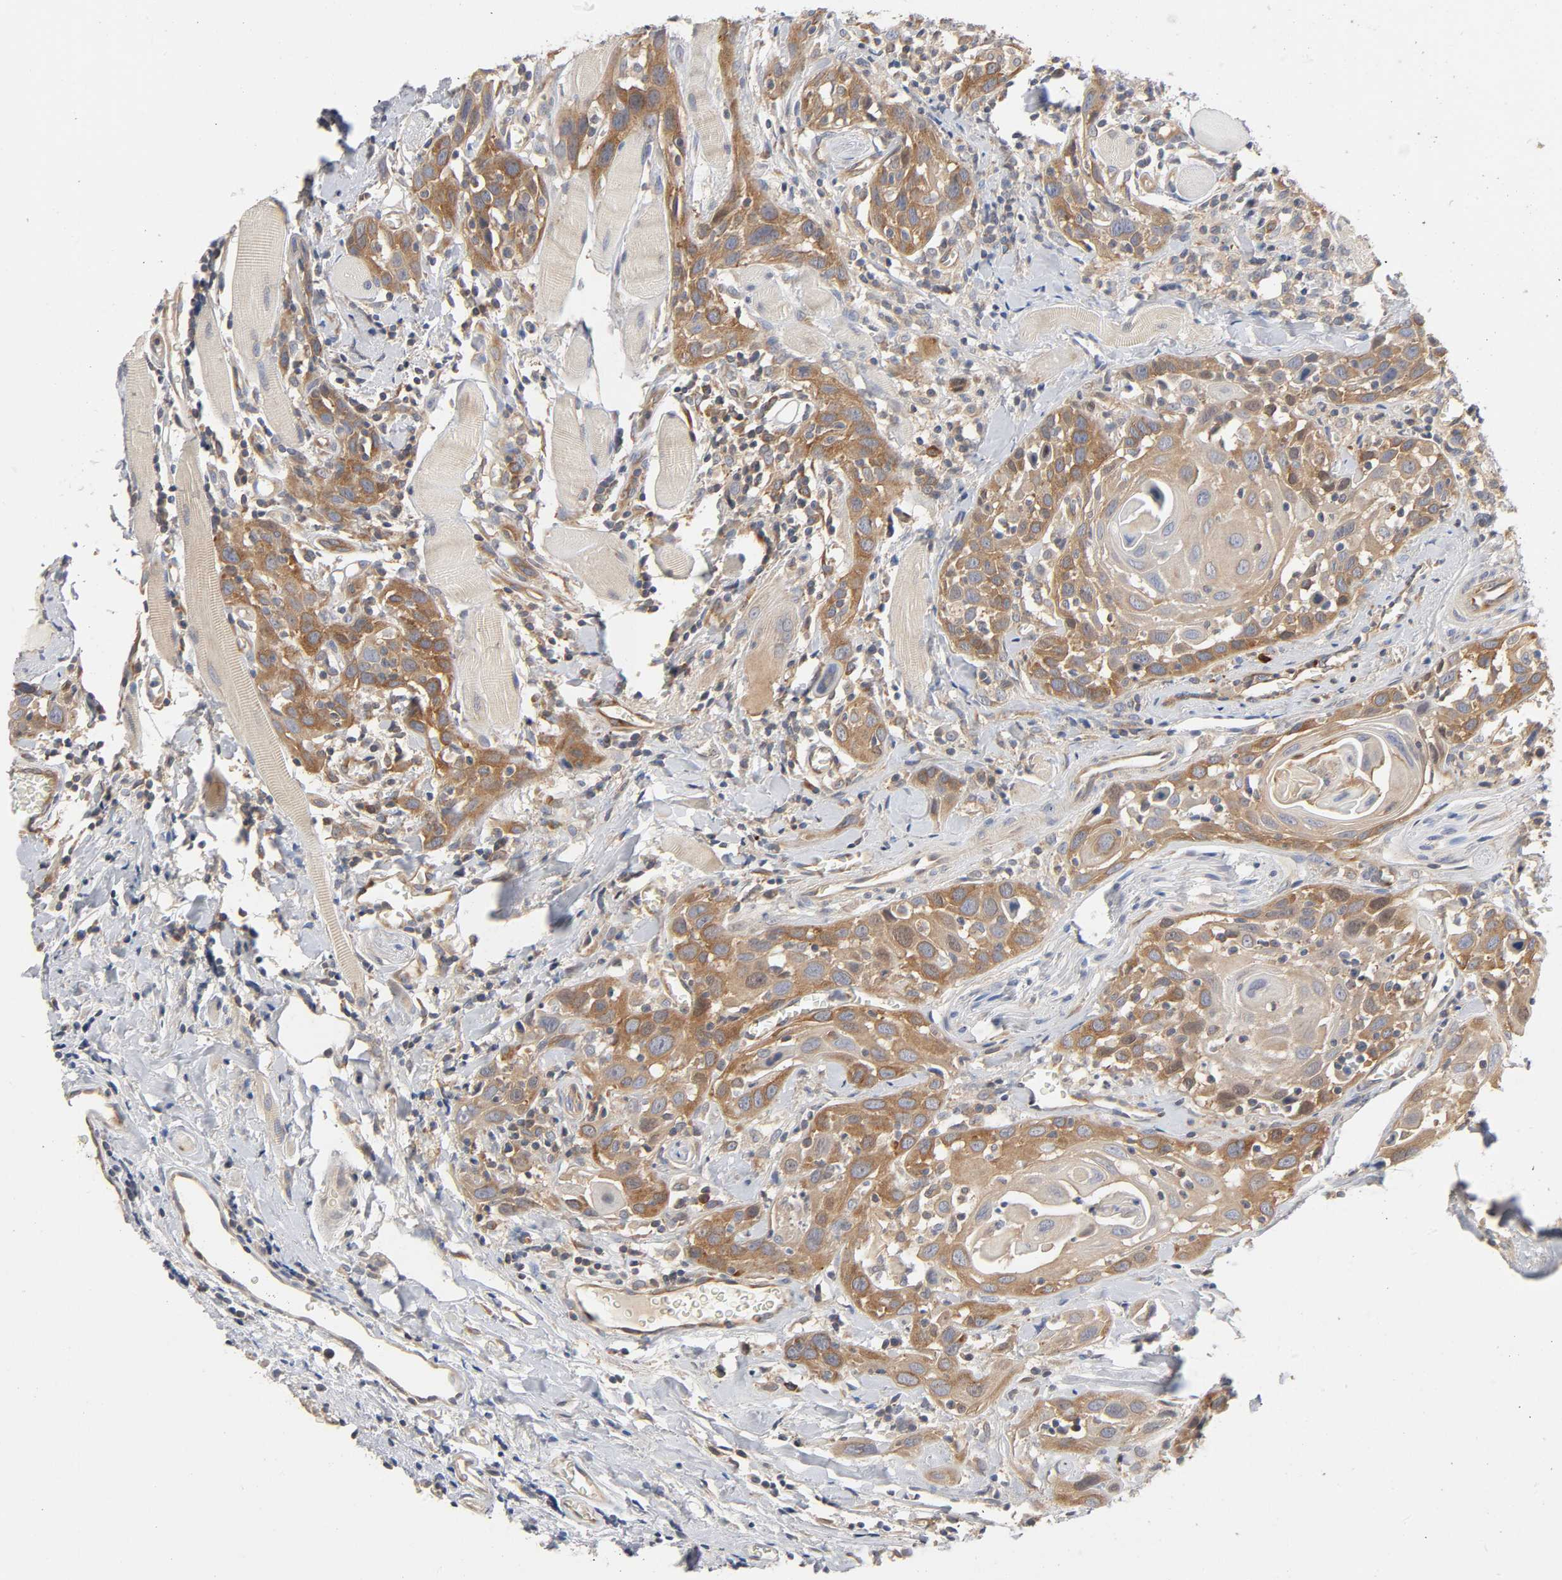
{"staining": {"intensity": "moderate", "quantity": ">75%", "location": "cytoplasmic/membranous"}, "tissue": "head and neck cancer", "cell_type": "Tumor cells", "image_type": "cancer", "snomed": [{"axis": "morphology", "description": "Squamous cell carcinoma, NOS"}, {"axis": "topography", "description": "Oral tissue"}, {"axis": "topography", "description": "Head-Neck"}], "caption": "High-power microscopy captured an immunohistochemistry image of head and neck squamous cell carcinoma, revealing moderate cytoplasmic/membranous staining in approximately >75% of tumor cells.", "gene": "SCHIP1", "patient": {"sex": "female", "age": 50}}